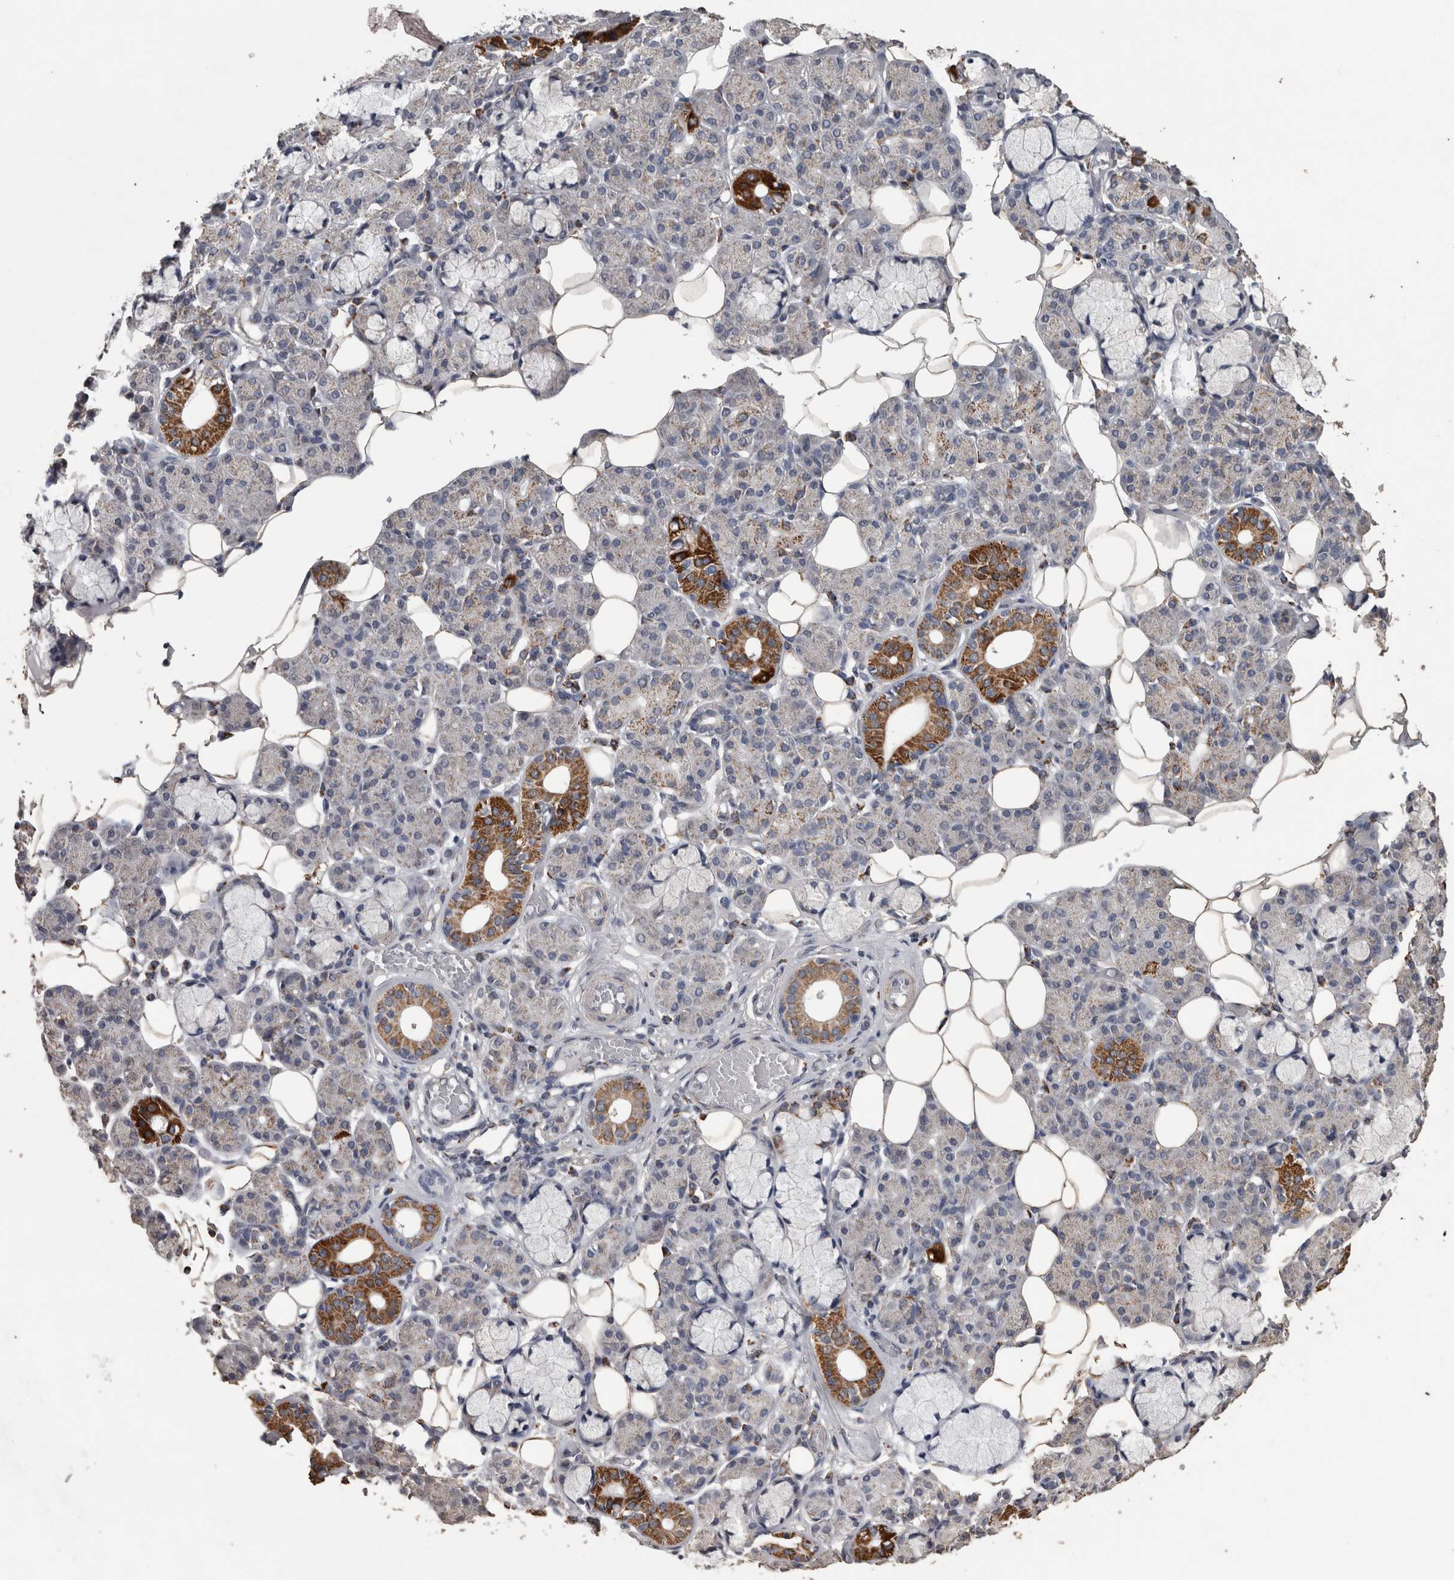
{"staining": {"intensity": "strong", "quantity": "<25%", "location": "cytoplasmic/membranous"}, "tissue": "salivary gland", "cell_type": "Glandular cells", "image_type": "normal", "snomed": [{"axis": "morphology", "description": "Normal tissue, NOS"}, {"axis": "topography", "description": "Salivary gland"}], "caption": "Salivary gland stained with DAB immunohistochemistry demonstrates medium levels of strong cytoplasmic/membranous expression in approximately <25% of glandular cells.", "gene": "ACADM", "patient": {"sex": "male", "age": 63}}